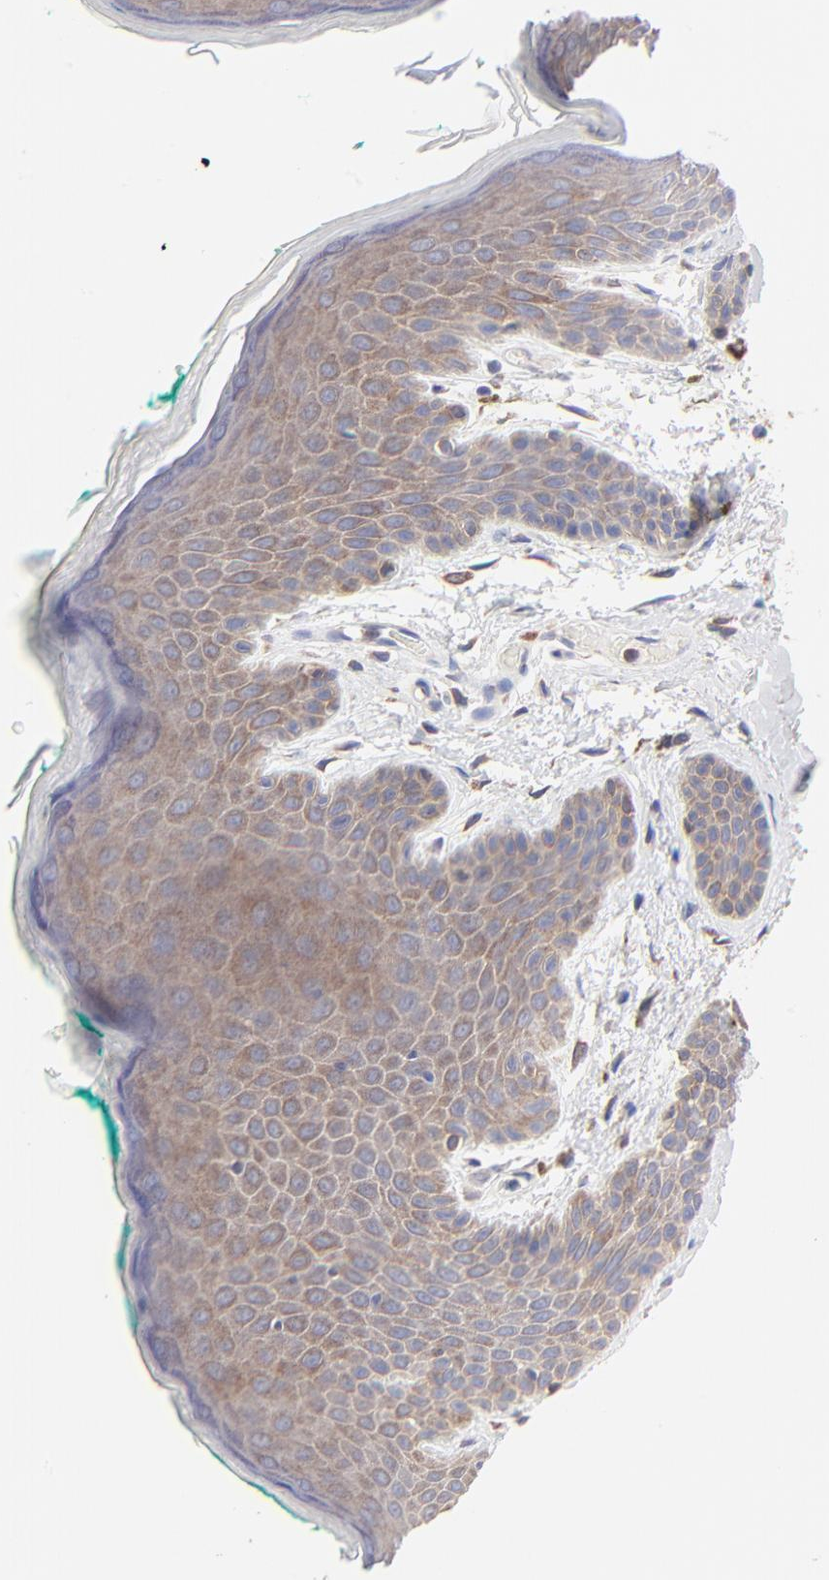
{"staining": {"intensity": "weak", "quantity": ">75%", "location": "cytoplasmic/membranous"}, "tissue": "skin", "cell_type": "Epidermal cells", "image_type": "normal", "snomed": [{"axis": "morphology", "description": "Normal tissue, NOS"}, {"axis": "topography", "description": "Anal"}], "caption": "The immunohistochemical stain labels weak cytoplasmic/membranous staining in epidermal cells of normal skin. The staining was performed using DAB (3,3'-diaminobenzidine), with brown indicating positive protein expression. Nuclei are stained blue with hematoxylin.", "gene": "PPFIBP2", "patient": {"sex": "male", "age": 74}}